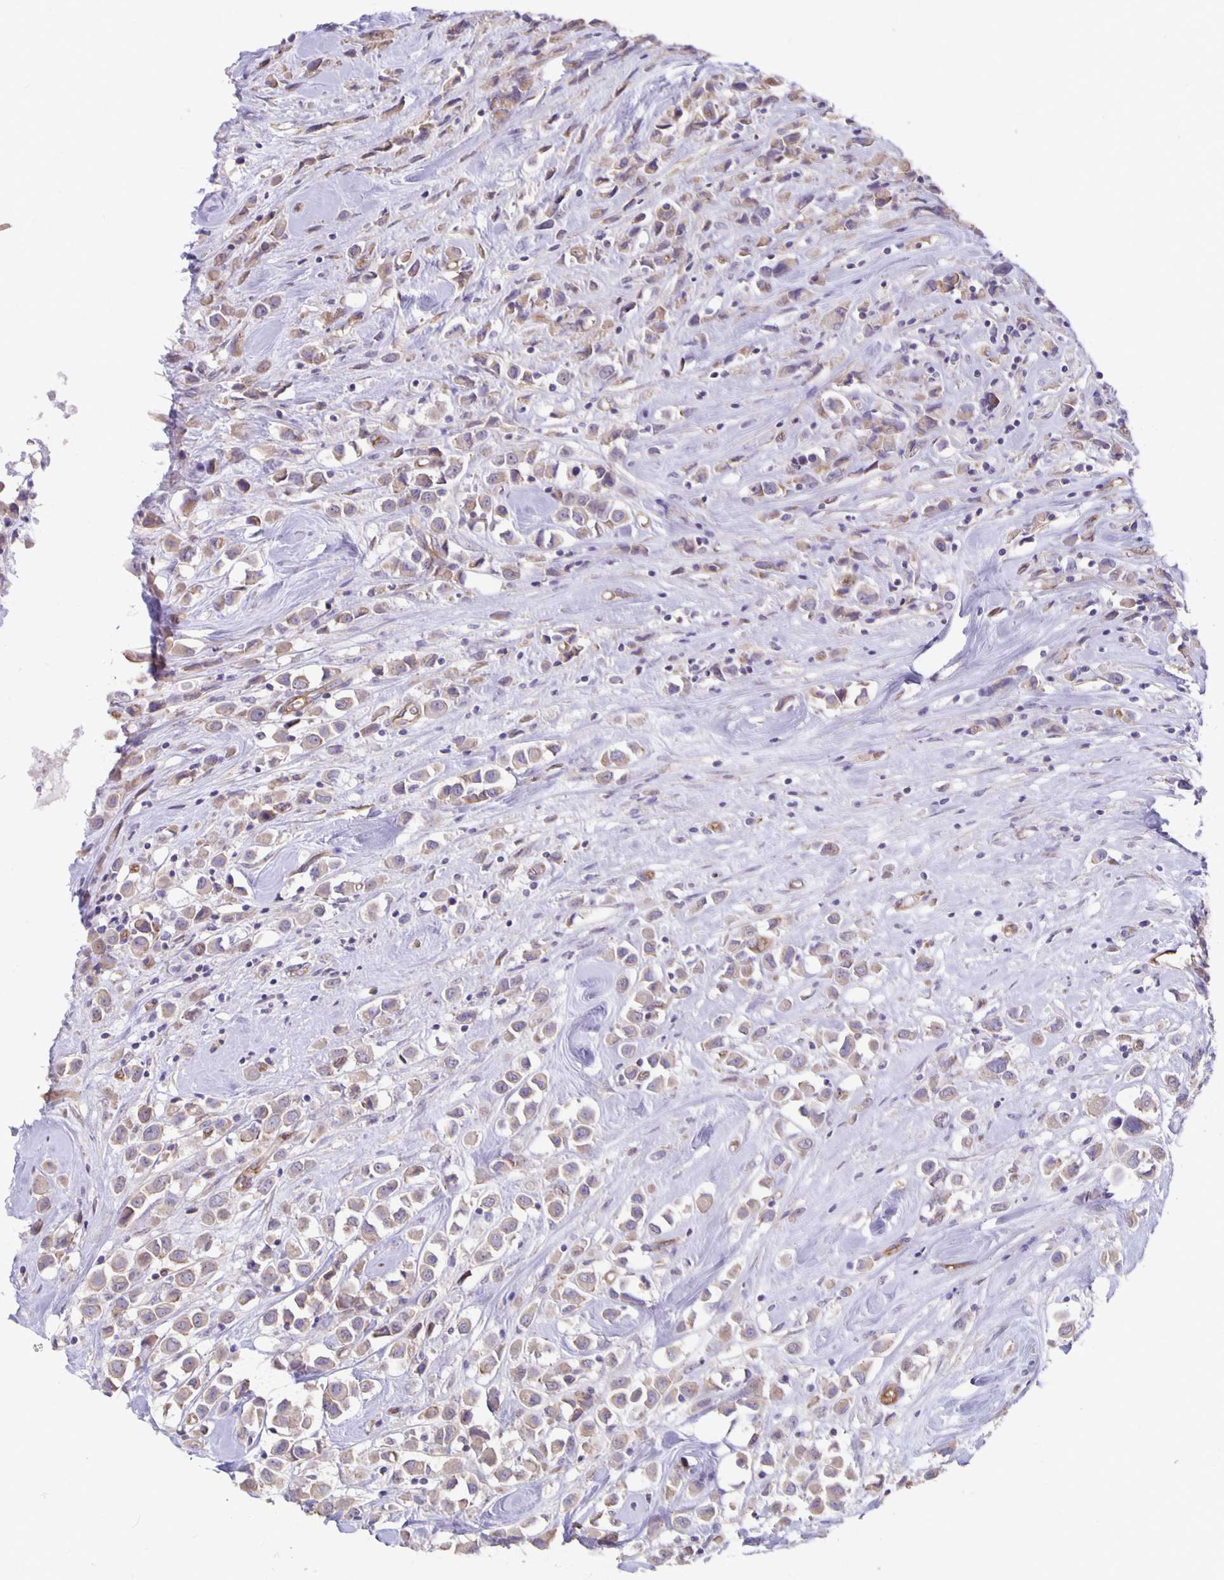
{"staining": {"intensity": "weak", "quantity": ">75%", "location": "cytoplasmic/membranous"}, "tissue": "breast cancer", "cell_type": "Tumor cells", "image_type": "cancer", "snomed": [{"axis": "morphology", "description": "Duct carcinoma"}, {"axis": "topography", "description": "Breast"}], "caption": "Human breast cancer stained with a protein marker shows weak staining in tumor cells.", "gene": "PPP1R3E", "patient": {"sex": "female", "age": 61}}